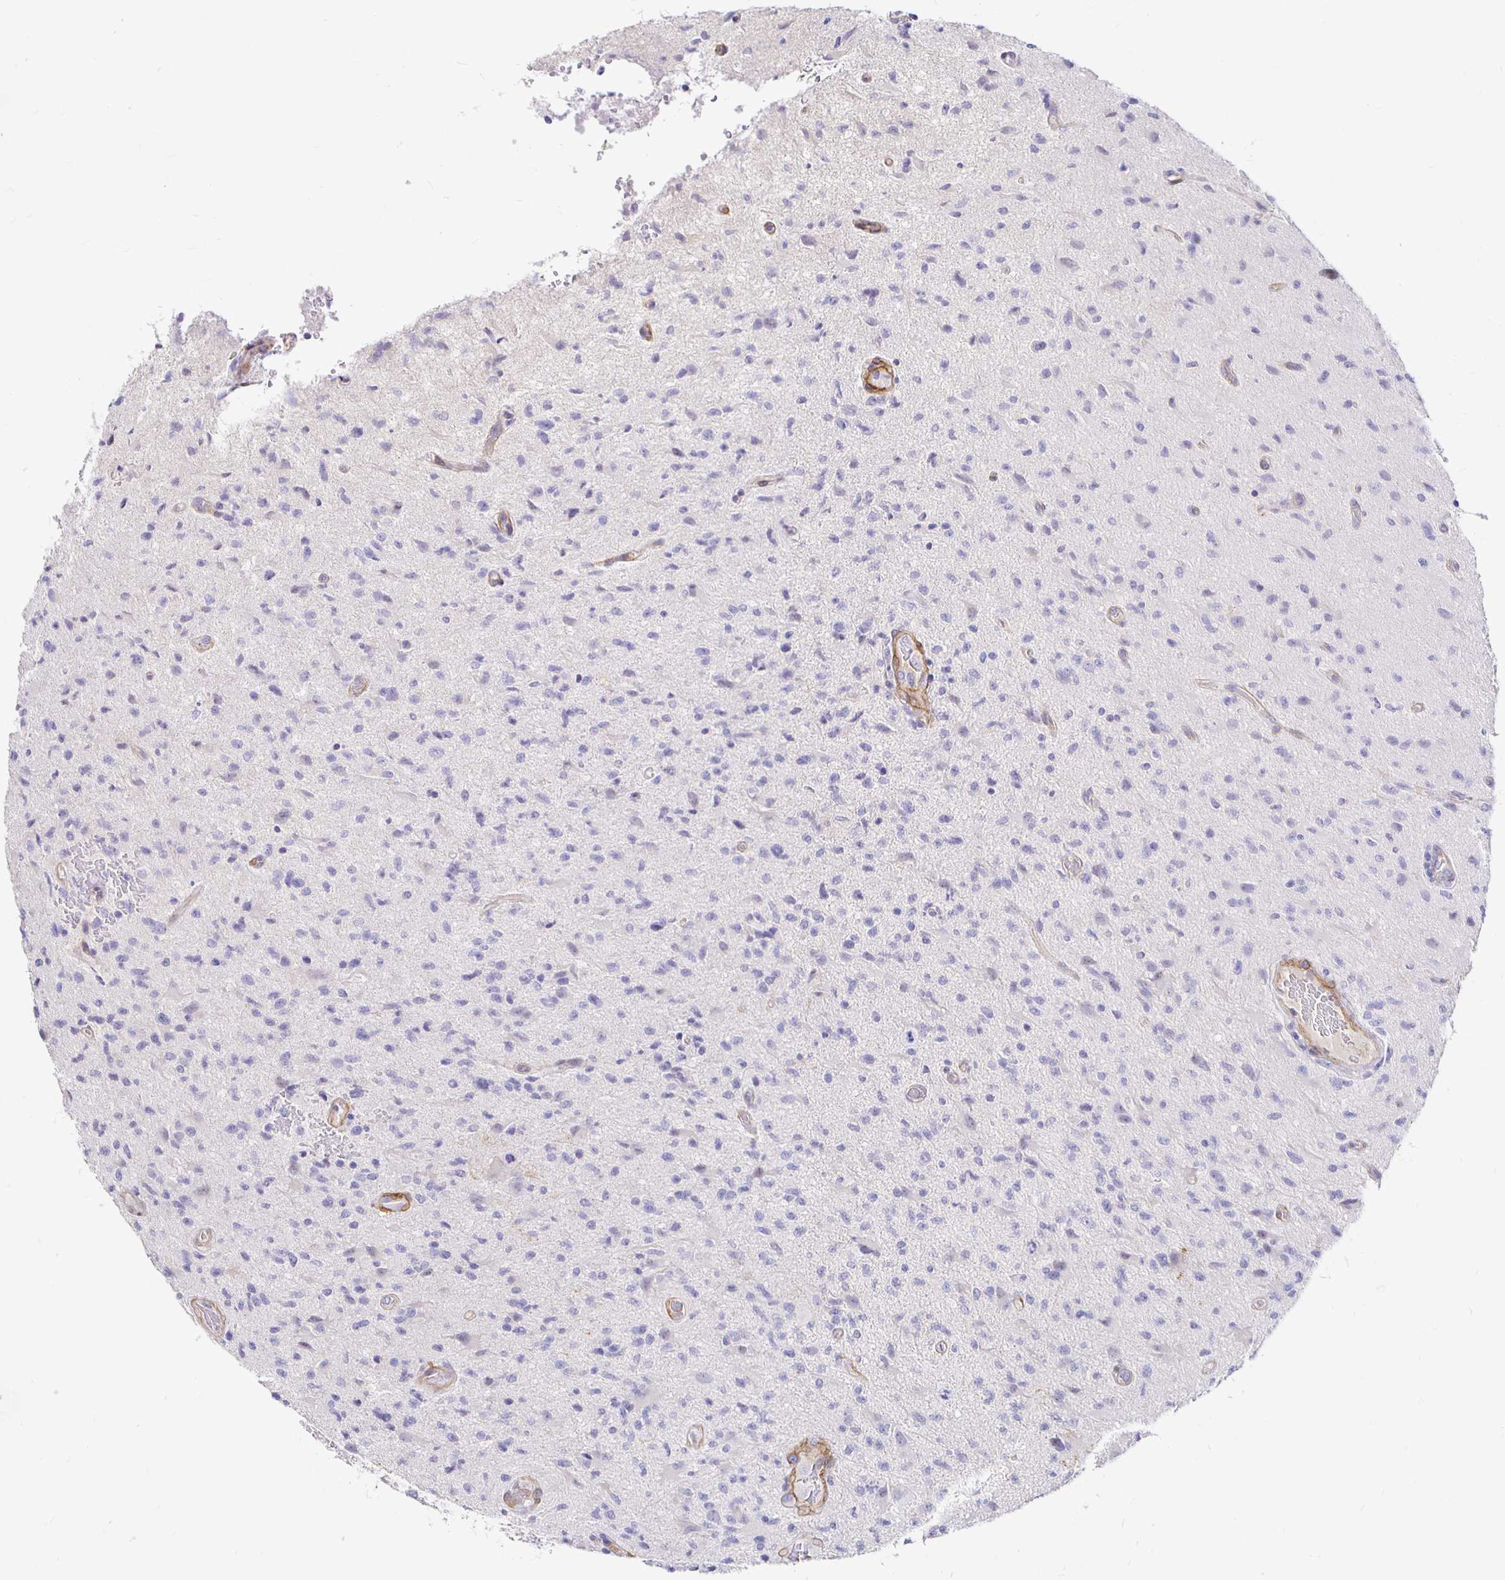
{"staining": {"intensity": "negative", "quantity": "none", "location": "none"}, "tissue": "glioma", "cell_type": "Tumor cells", "image_type": "cancer", "snomed": [{"axis": "morphology", "description": "Glioma, malignant, High grade"}, {"axis": "topography", "description": "Brain"}], "caption": "Image shows no protein staining in tumor cells of malignant high-grade glioma tissue.", "gene": "PALM2AKAP2", "patient": {"sex": "male", "age": 67}}